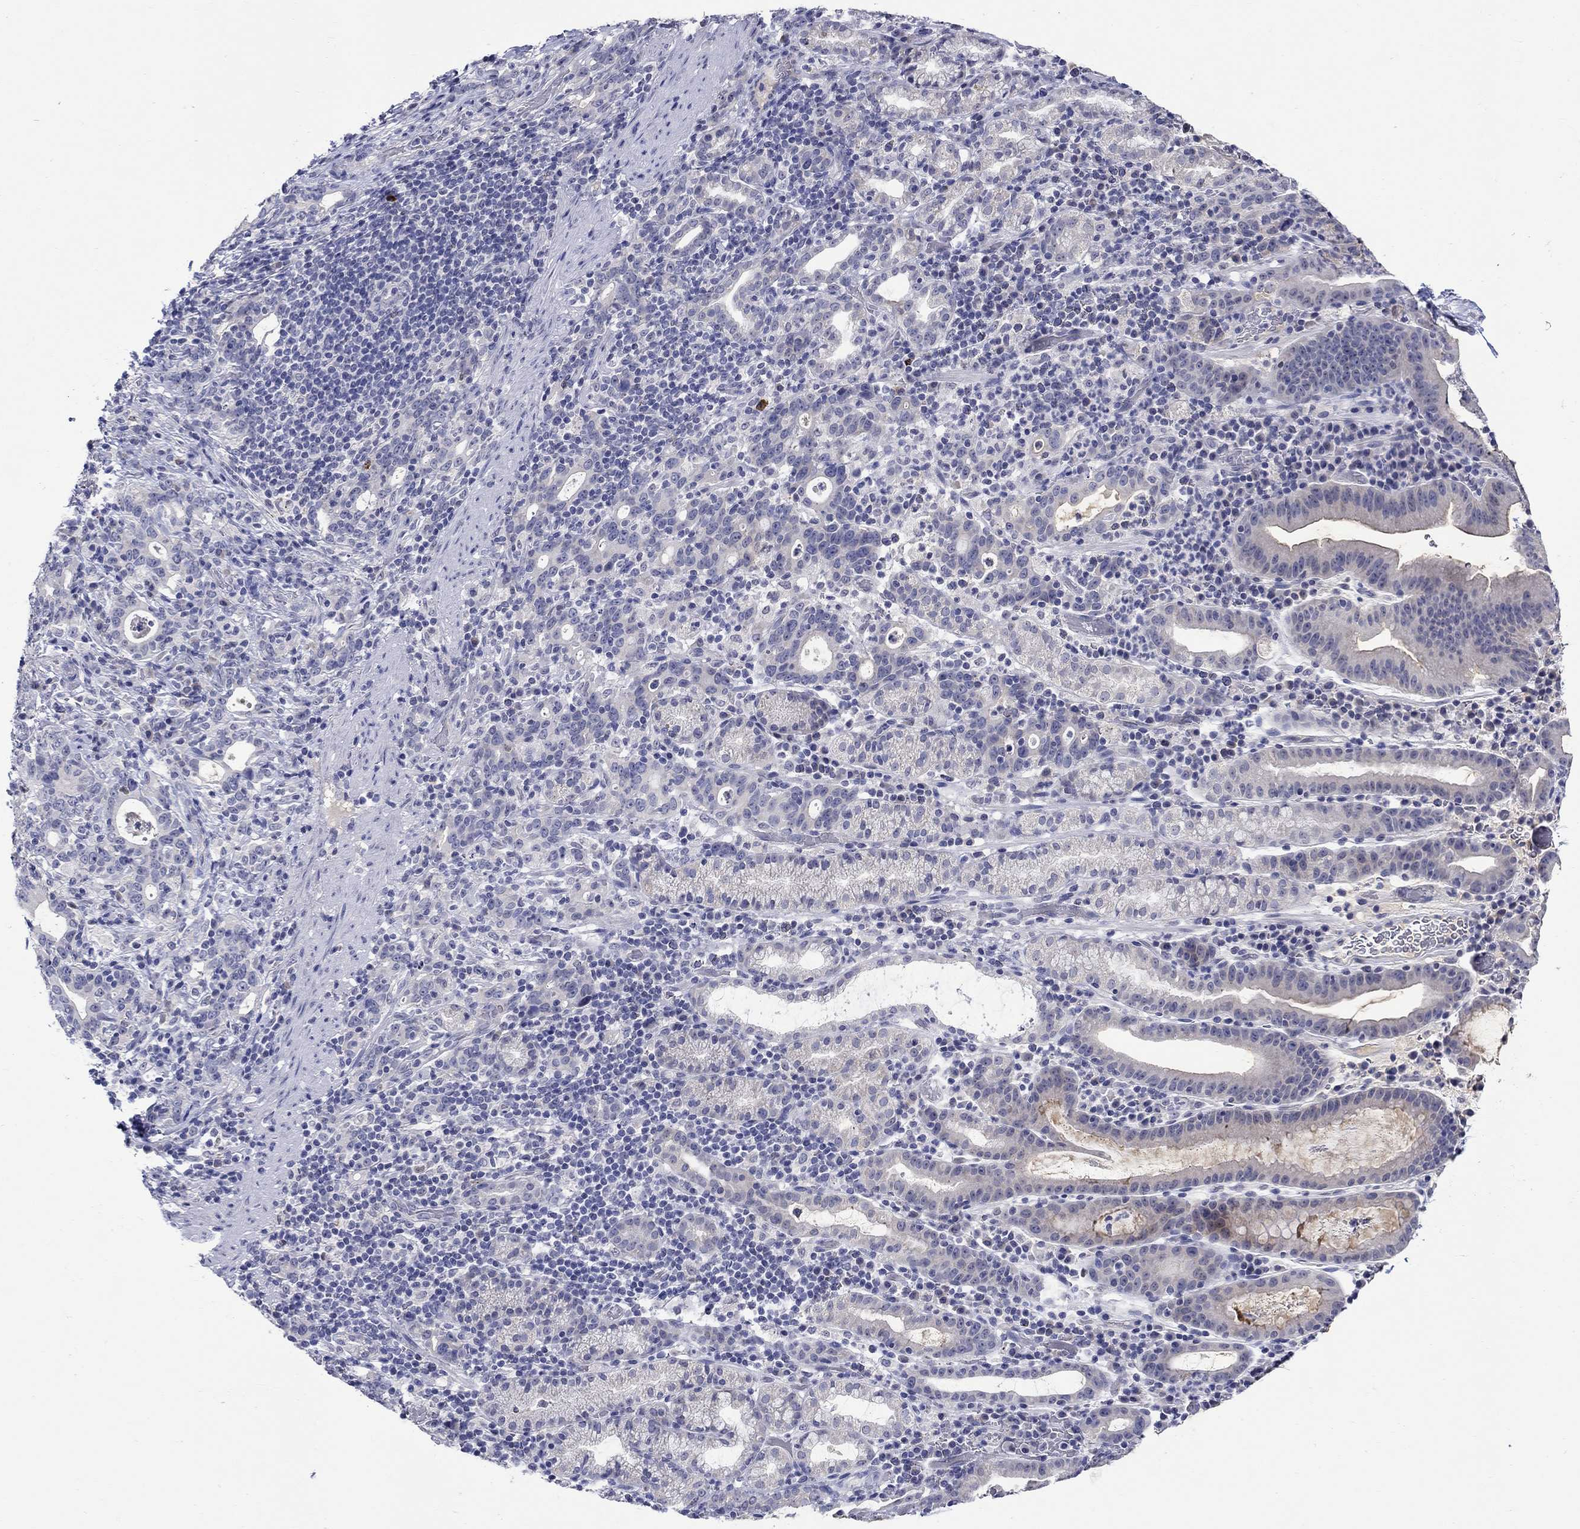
{"staining": {"intensity": "negative", "quantity": "none", "location": "none"}, "tissue": "stomach cancer", "cell_type": "Tumor cells", "image_type": "cancer", "snomed": [{"axis": "morphology", "description": "Adenocarcinoma, NOS"}, {"axis": "topography", "description": "Stomach"}], "caption": "This is an immunohistochemistry histopathology image of human adenocarcinoma (stomach). There is no positivity in tumor cells.", "gene": "SLC30A3", "patient": {"sex": "male", "age": 79}}